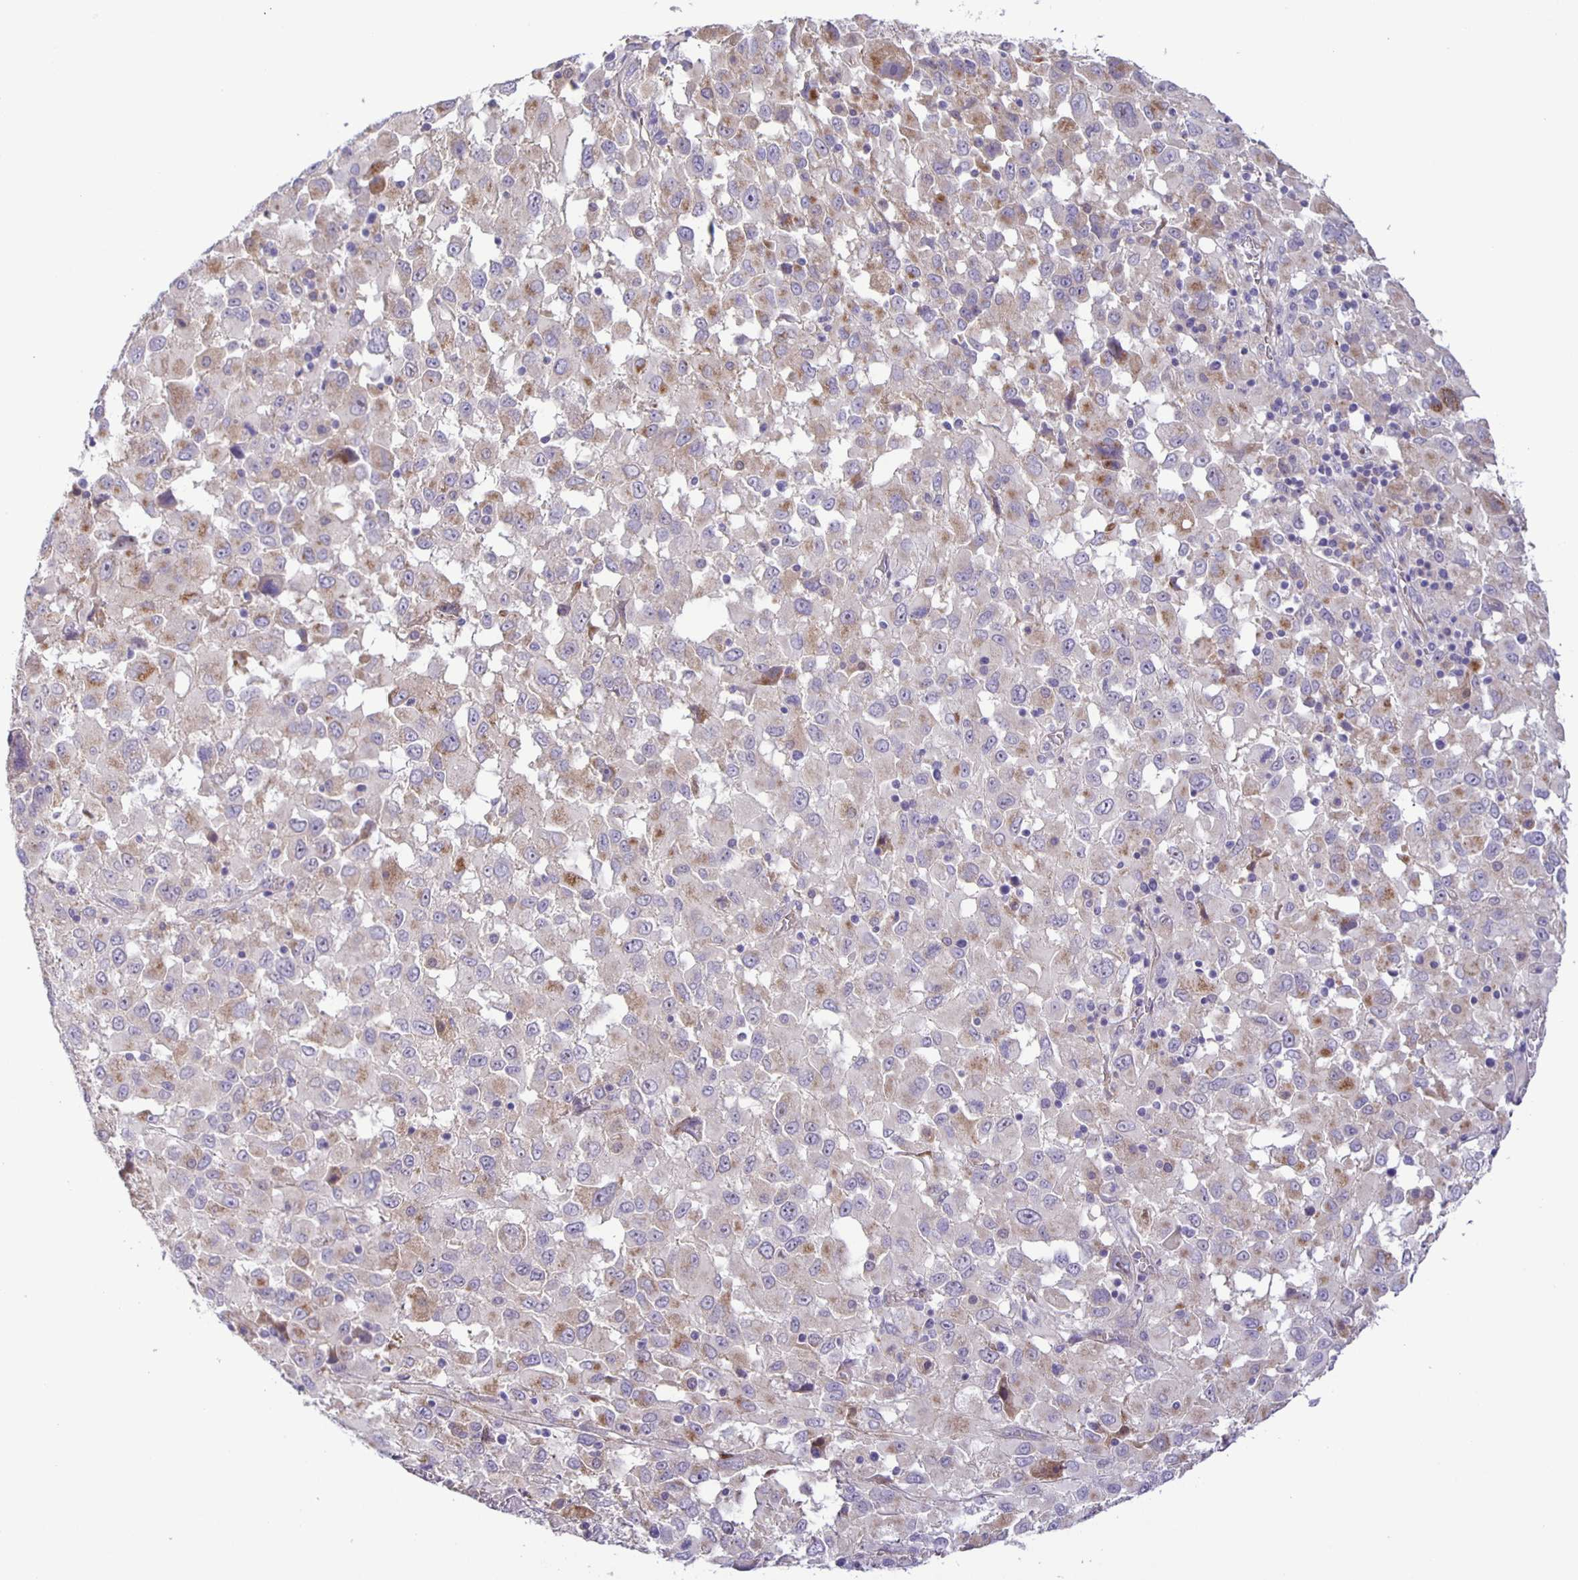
{"staining": {"intensity": "weak", "quantity": "25%-75%", "location": "cytoplasmic/membranous"}, "tissue": "melanoma", "cell_type": "Tumor cells", "image_type": "cancer", "snomed": [{"axis": "morphology", "description": "Malignant melanoma, Metastatic site"}, {"axis": "topography", "description": "Soft tissue"}], "caption": "IHC (DAB) staining of malignant melanoma (metastatic site) reveals weak cytoplasmic/membranous protein staining in about 25%-75% of tumor cells.", "gene": "JMJD4", "patient": {"sex": "male", "age": 50}}